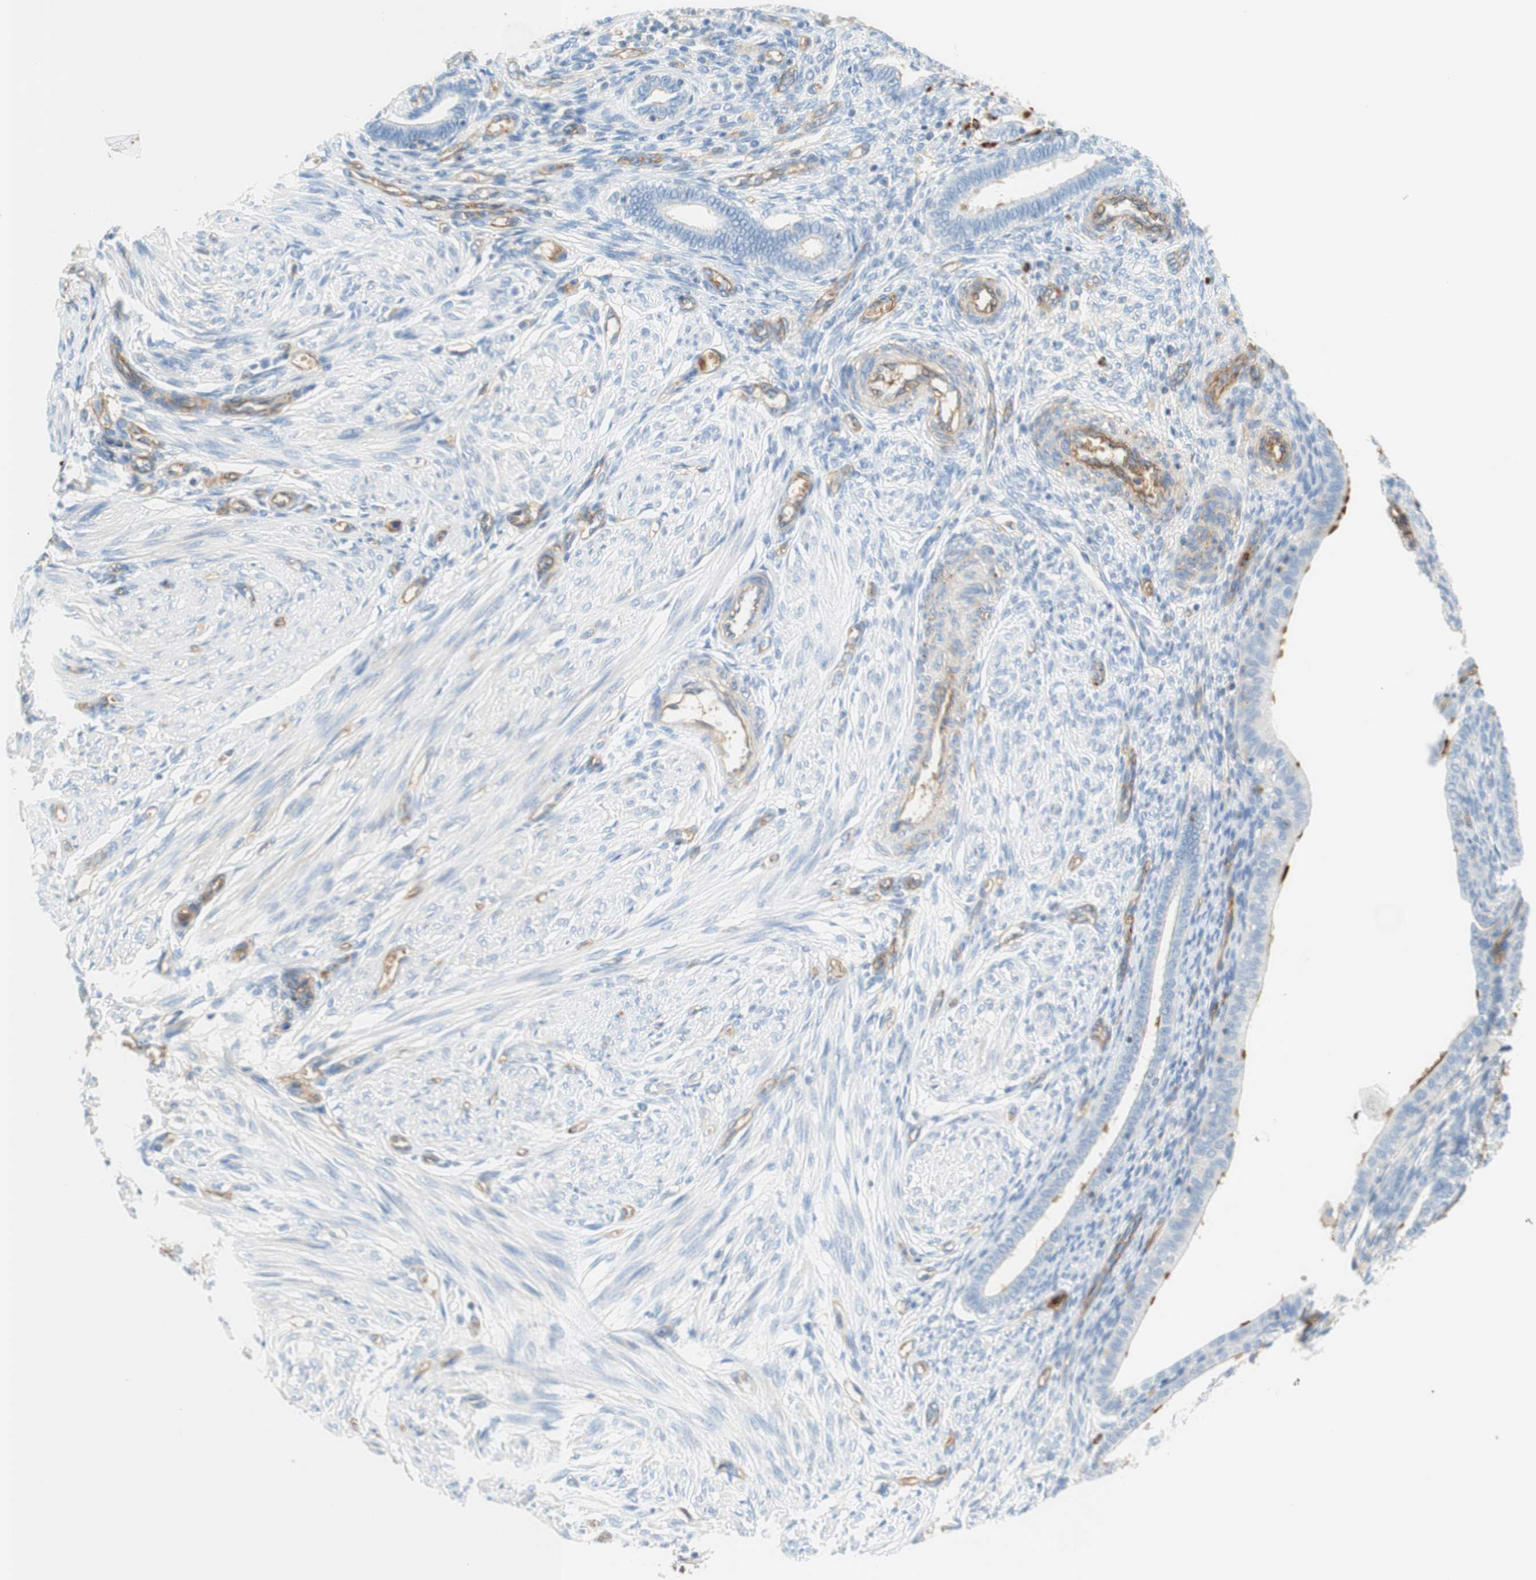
{"staining": {"intensity": "negative", "quantity": "none", "location": "none"}, "tissue": "endometrium", "cell_type": "Cells in endometrial stroma", "image_type": "normal", "snomed": [{"axis": "morphology", "description": "Normal tissue, NOS"}, {"axis": "topography", "description": "Endometrium"}], "caption": "Cells in endometrial stroma are negative for protein expression in benign human endometrium. (Brightfield microscopy of DAB (3,3'-diaminobenzidine) immunohistochemistry (IHC) at high magnification).", "gene": "STOM", "patient": {"sex": "female", "age": 72}}